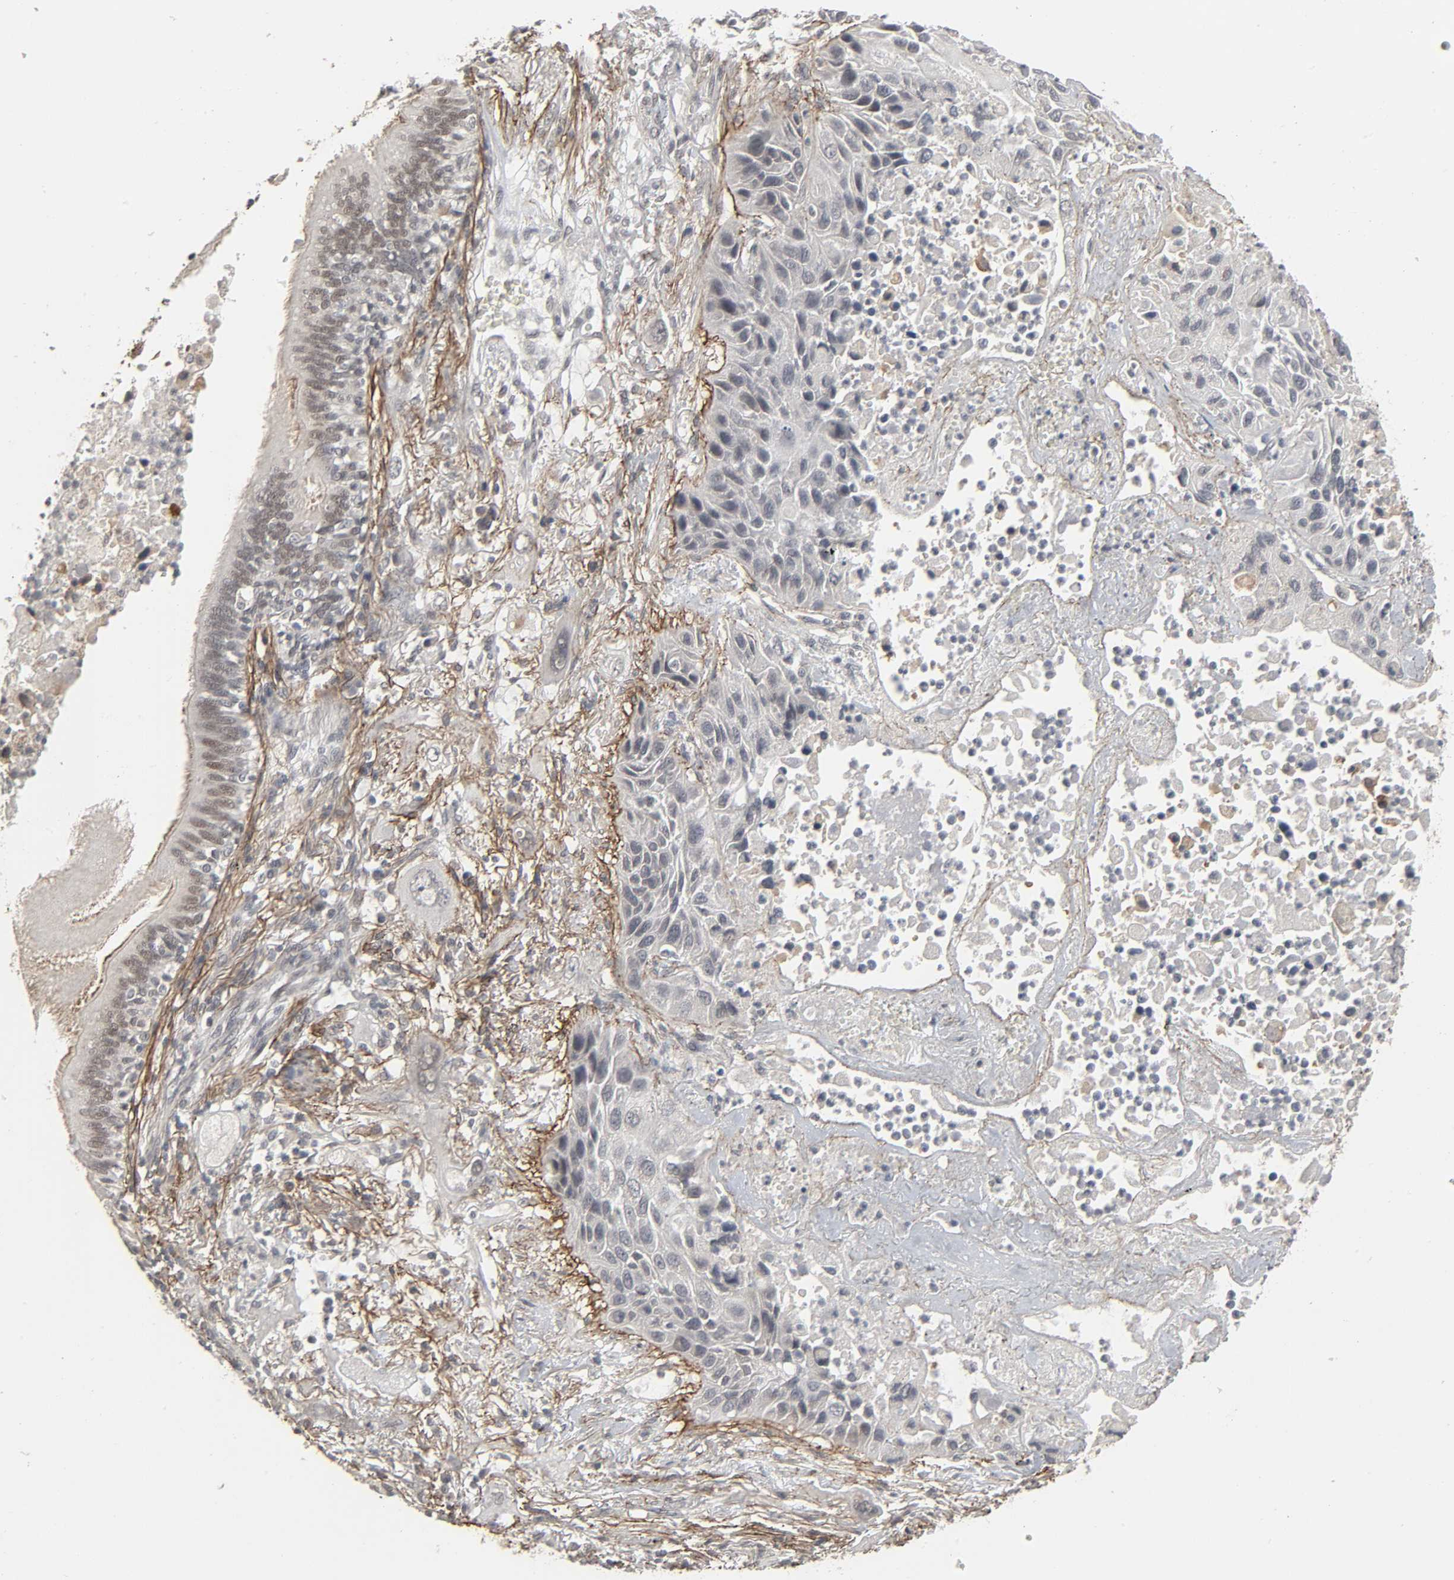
{"staining": {"intensity": "negative", "quantity": "none", "location": "none"}, "tissue": "lung cancer", "cell_type": "Tumor cells", "image_type": "cancer", "snomed": [{"axis": "morphology", "description": "Squamous cell carcinoma, NOS"}, {"axis": "topography", "description": "Lung"}], "caption": "A photomicrograph of human squamous cell carcinoma (lung) is negative for staining in tumor cells.", "gene": "ZNF222", "patient": {"sex": "female", "age": 76}}